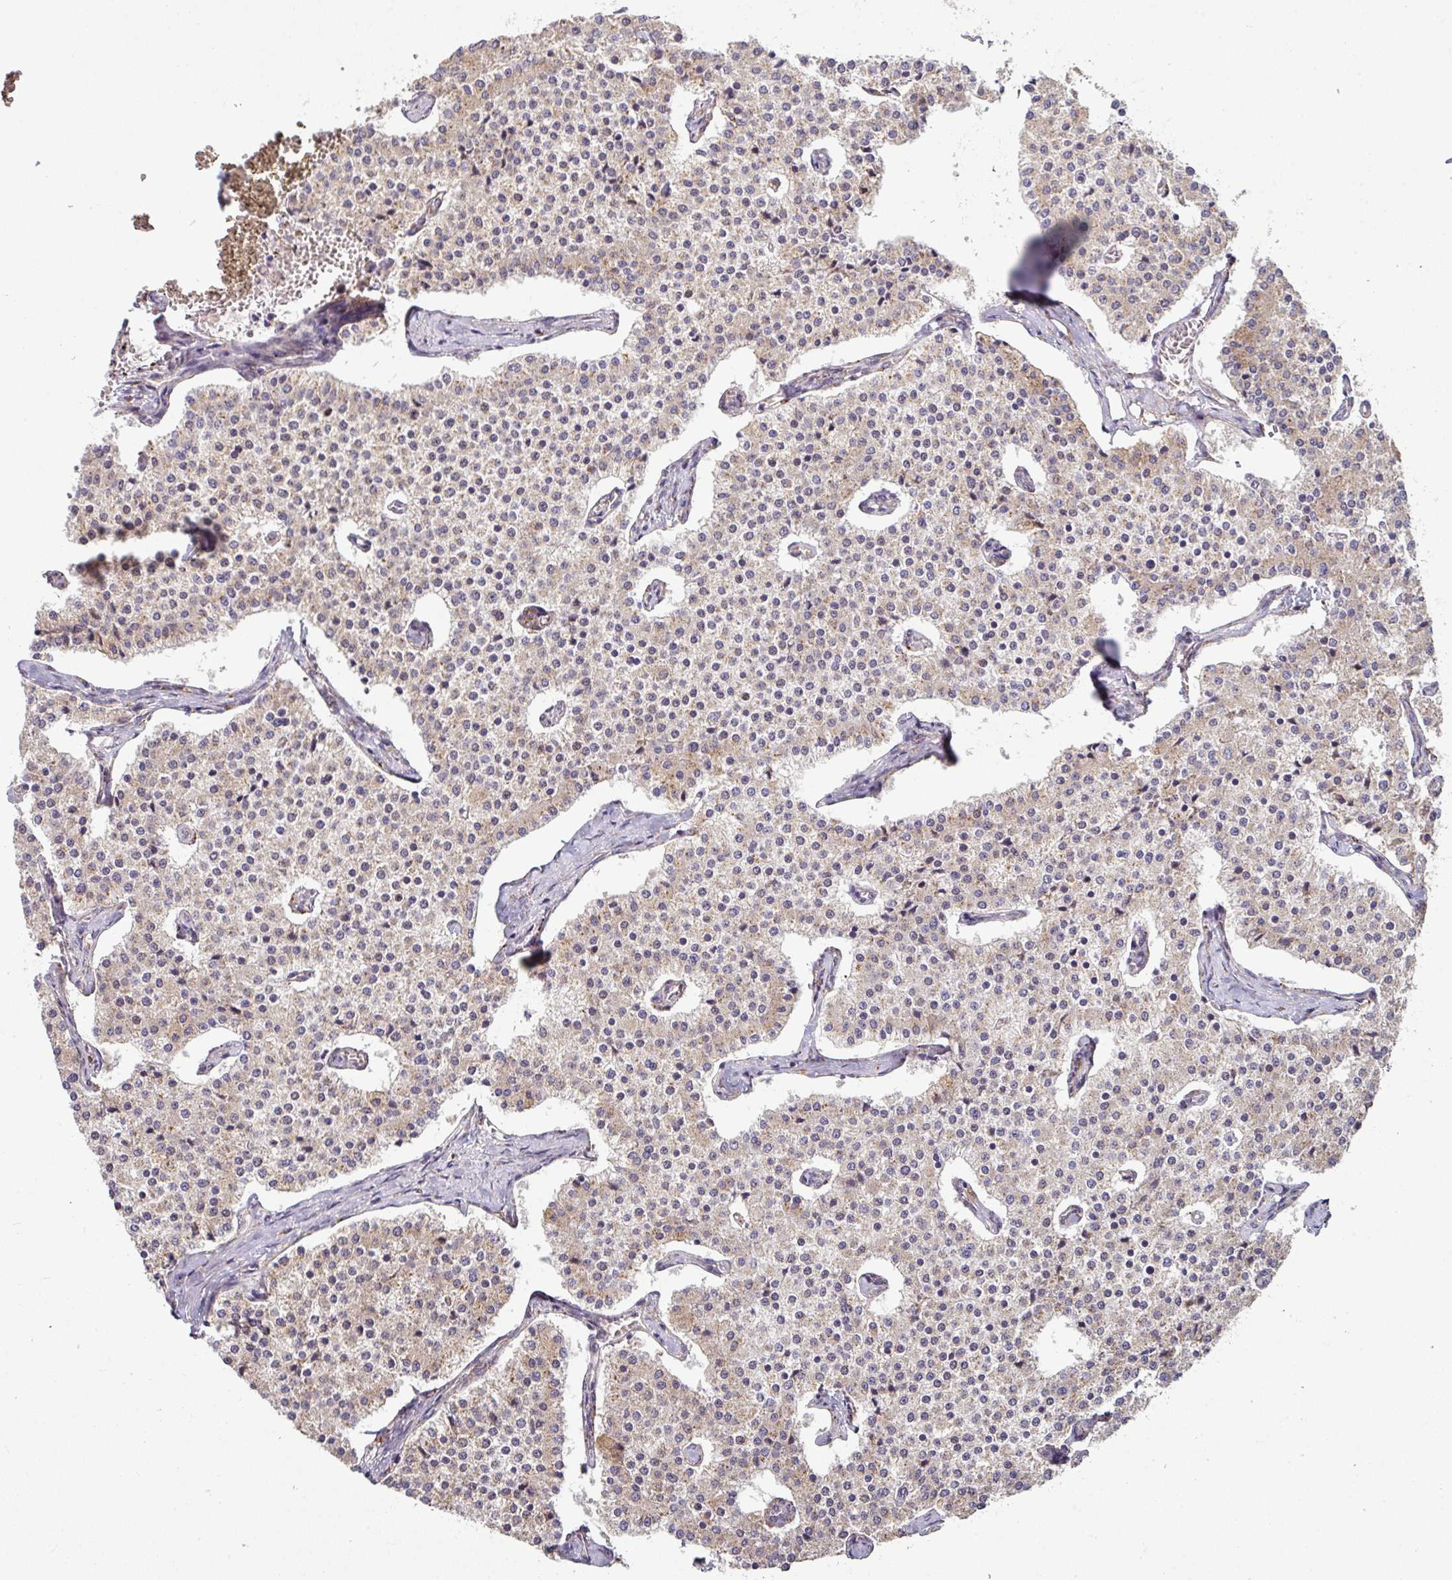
{"staining": {"intensity": "weak", "quantity": "25%-75%", "location": "cytoplasmic/membranous"}, "tissue": "carcinoid", "cell_type": "Tumor cells", "image_type": "cancer", "snomed": [{"axis": "morphology", "description": "Carcinoid, malignant, NOS"}, {"axis": "topography", "description": "Colon"}], "caption": "Immunohistochemistry (IHC) staining of carcinoid, which exhibits low levels of weak cytoplasmic/membranous expression in about 25%-75% of tumor cells indicating weak cytoplasmic/membranous protein positivity. The staining was performed using DAB (brown) for protein detection and nuclei were counterstained in hematoxylin (blue).", "gene": "ZNF268", "patient": {"sex": "female", "age": 52}}